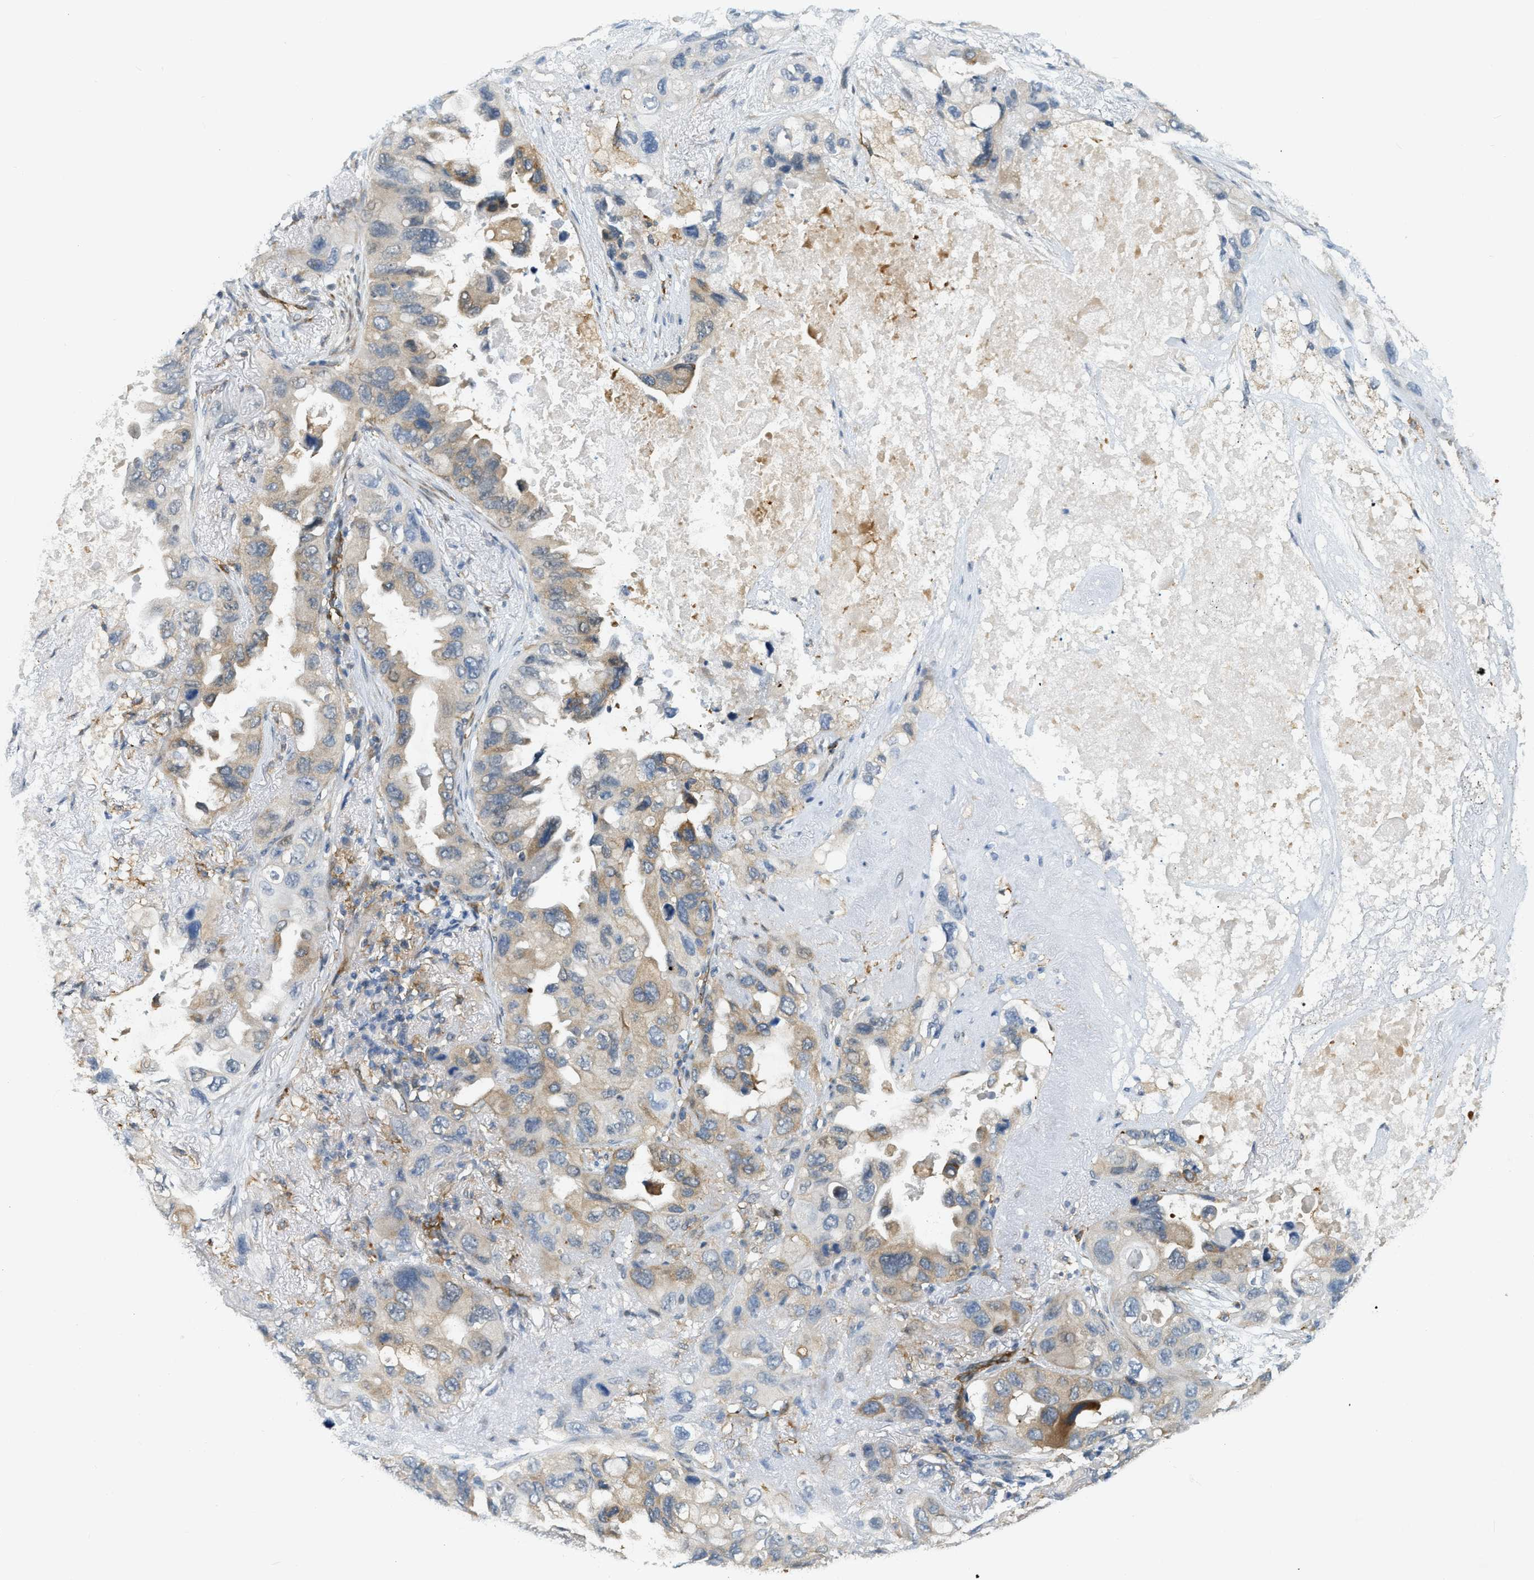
{"staining": {"intensity": "weak", "quantity": ">75%", "location": "cytoplasmic/membranous"}, "tissue": "lung cancer", "cell_type": "Tumor cells", "image_type": "cancer", "snomed": [{"axis": "morphology", "description": "Squamous cell carcinoma, NOS"}, {"axis": "topography", "description": "Lung"}], "caption": "Weak cytoplasmic/membranous protein expression is appreciated in about >75% of tumor cells in lung cancer (squamous cell carcinoma). Ihc stains the protein of interest in brown and the nuclei are stained blue.", "gene": "ZNF408", "patient": {"sex": "female", "age": 73}}